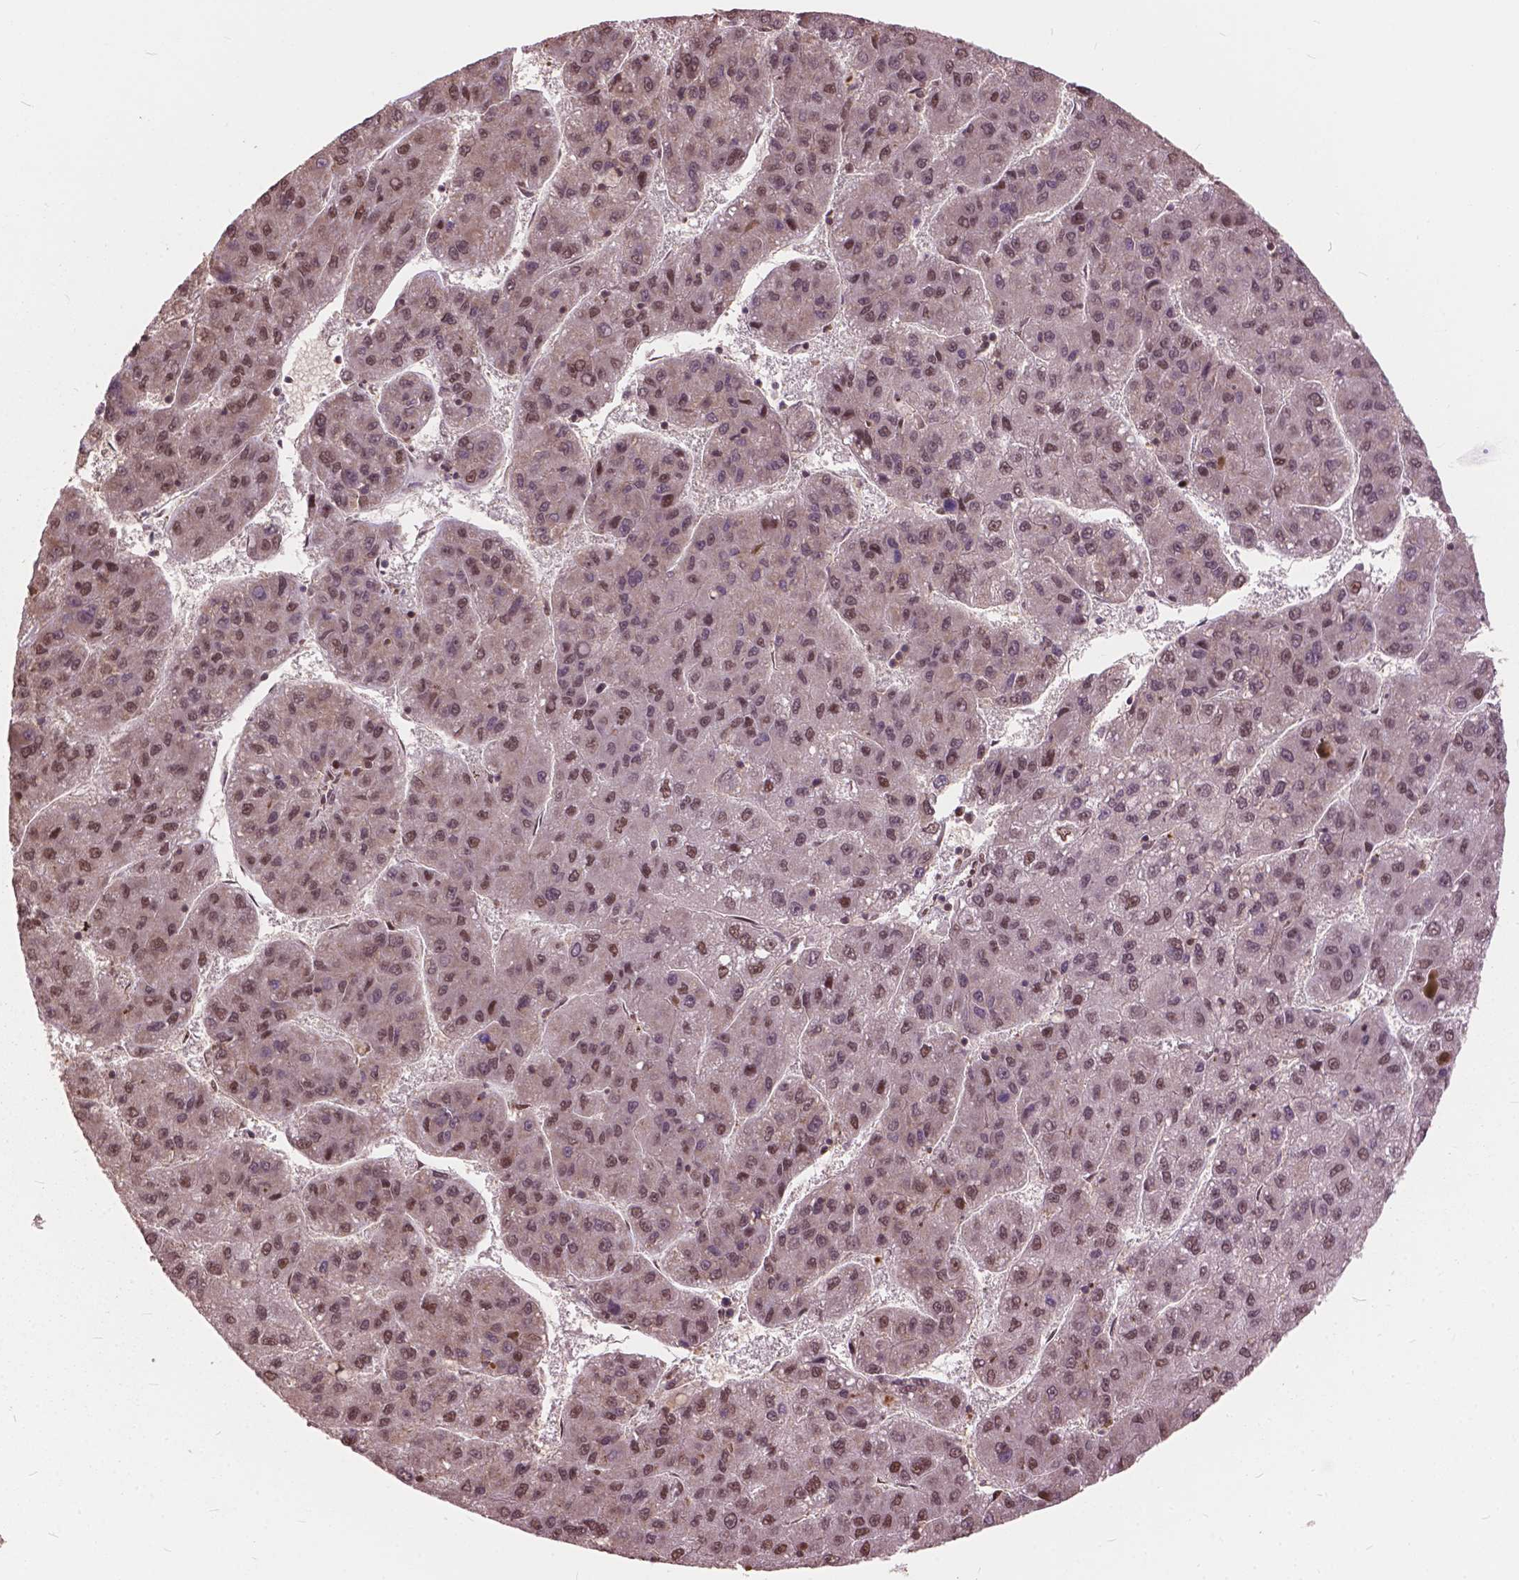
{"staining": {"intensity": "moderate", "quantity": ">75%", "location": "nuclear"}, "tissue": "liver cancer", "cell_type": "Tumor cells", "image_type": "cancer", "snomed": [{"axis": "morphology", "description": "Carcinoma, Hepatocellular, NOS"}, {"axis": "topography", "description": "Liver"}], "caption": "IHC staining of liver hepatocellular carcinoma, which exhibits medium levels of moderate nuclear positivity in about >75% of tumor cells indicating moderate nuclear protein positivity. The staining was performed using DAB (brown) for protein detection and nuclei were counterstained in hematoxylin (blue).", "gene": "ANP32B", "patient": {"sex": "female", "age": 82}}